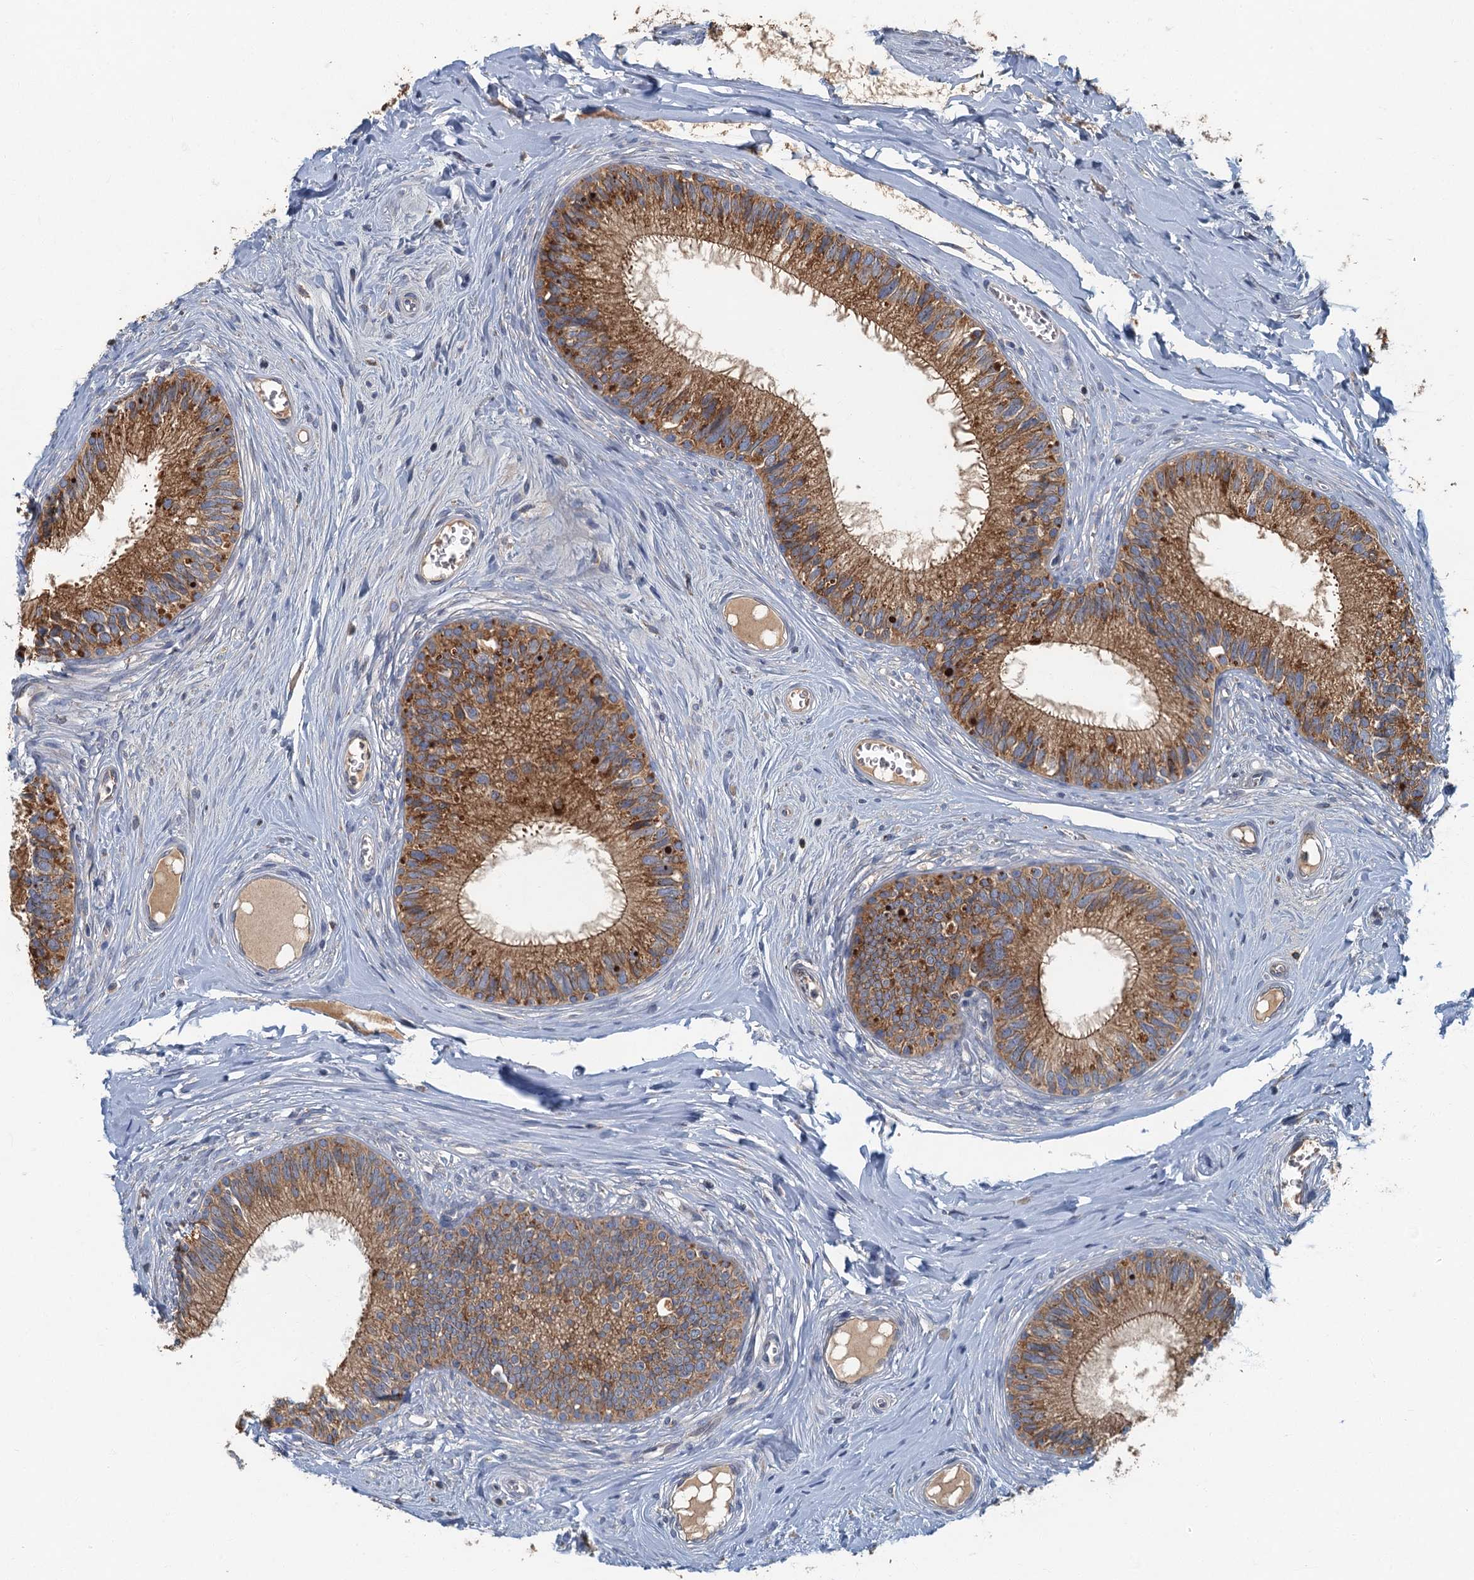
{"staining": {"intensity": "moderate", "quantity": ">75%", "location": "cytoplasmic/membranous"}, "tissue": "epididymis", "cell_type": "Glandular cells", "image_type": "normal", "snomed": [{"axis": "morphology", "description": "Normal tissue, NOS"}, {"axis": "topography", "description": "Epididymis"}], "caption": "Human epididymis stained for a protein (brown) exhibits moderate cytoplasmic/membranous positive staining in about >75% of glandular cells.", "gene": "SPDYC", "patient": {"sex": "male", "age": 33}}